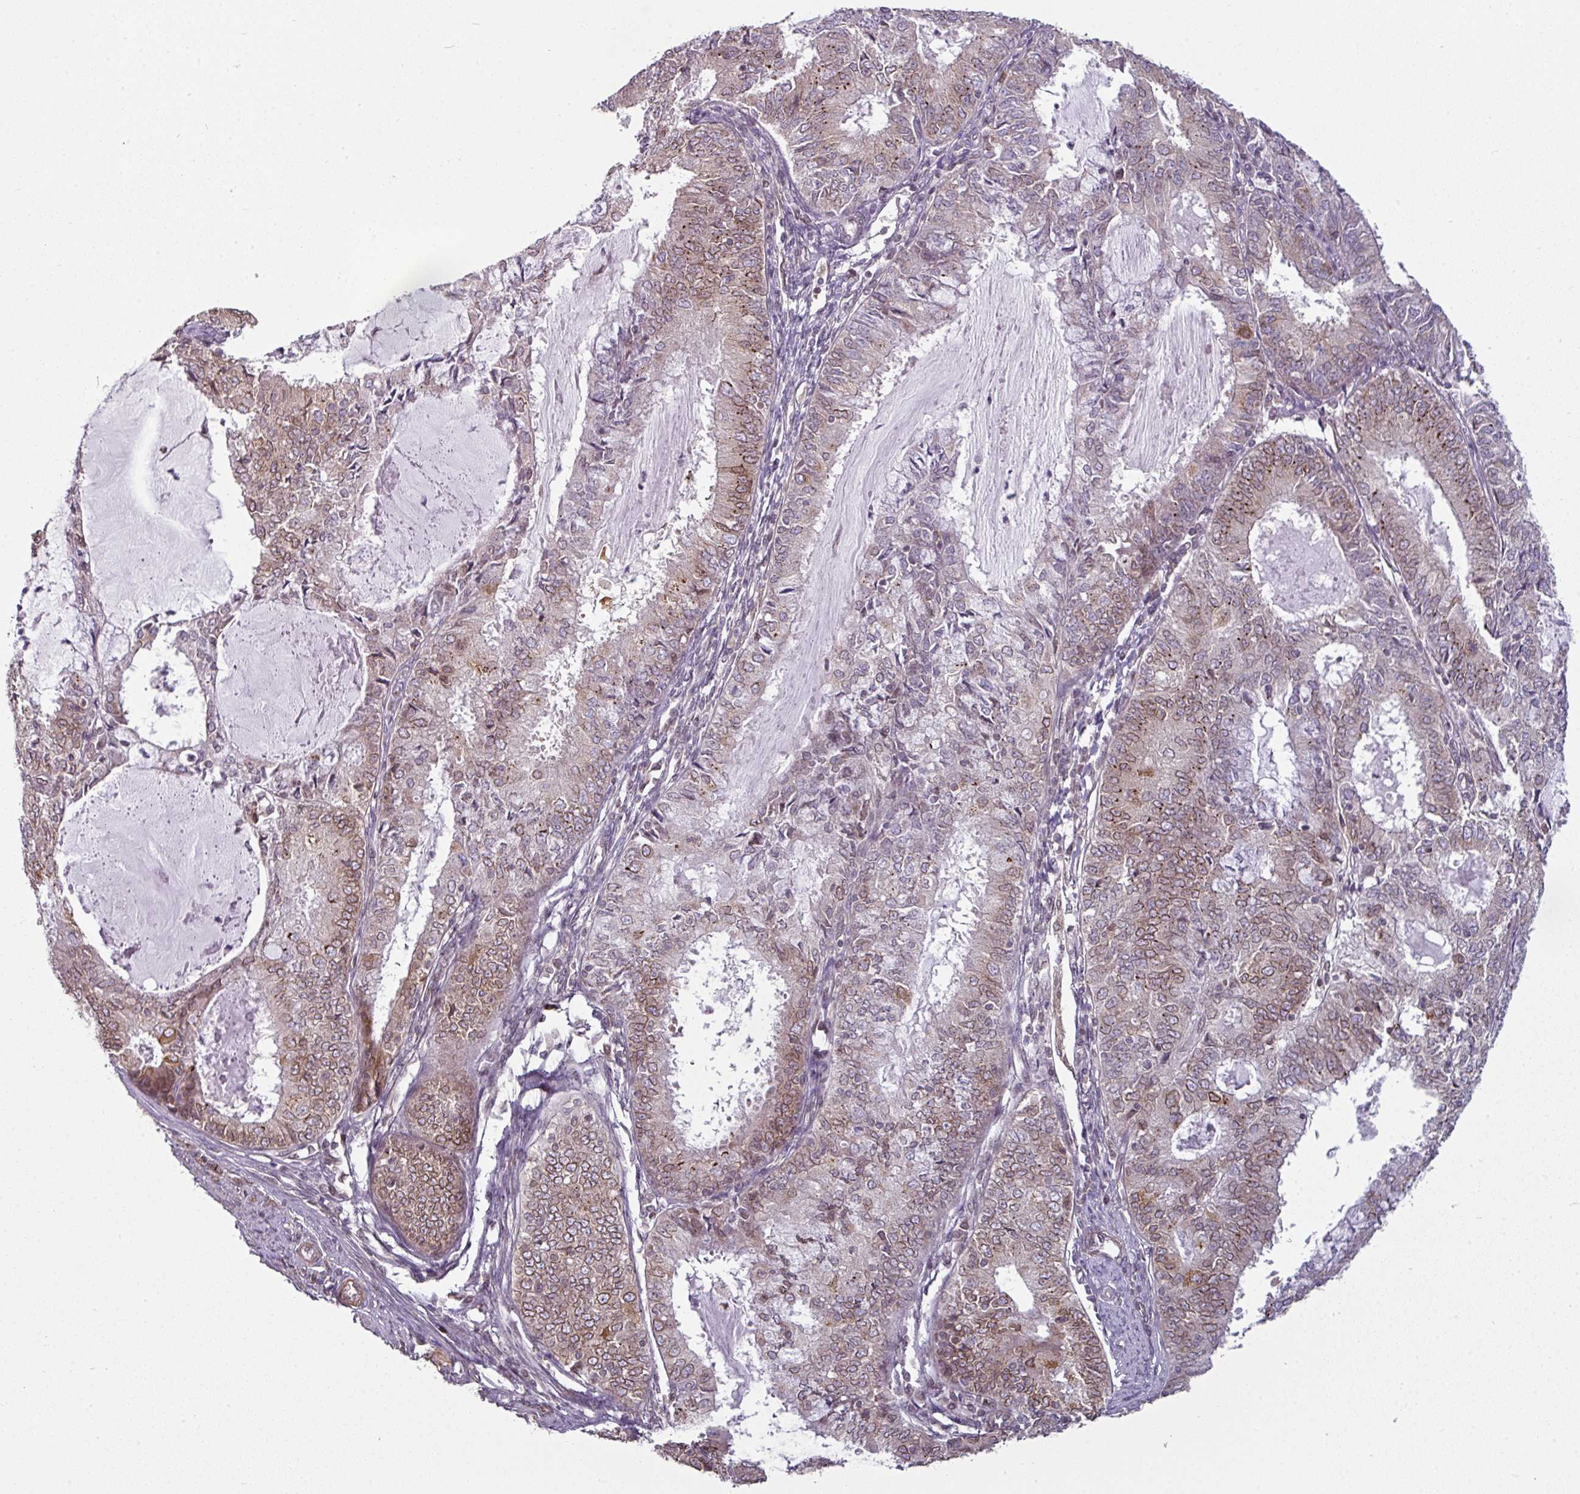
{"staining": {"intensity": "moderate", "quantity": "<25%", "location": "cytoplasmic/membranous,nuclear"}, "tissue": "endometrial cancer", "cell_type": "Tumor cells", "image_type": "cancer", "snomed": [{"axis": "morphology", "description": "Adenocarcinoma, NOS"}, {"axis": "topography", "description": "Endometrium"}], "caption": "Tumor cells display moderate cytoplasmic/membranous and nuclear expression in approximately <25% of cells in adenocarcinoma (endometrial).", "gene": "RANGAP1", "patient": {"sex": "female", "age": 57}}